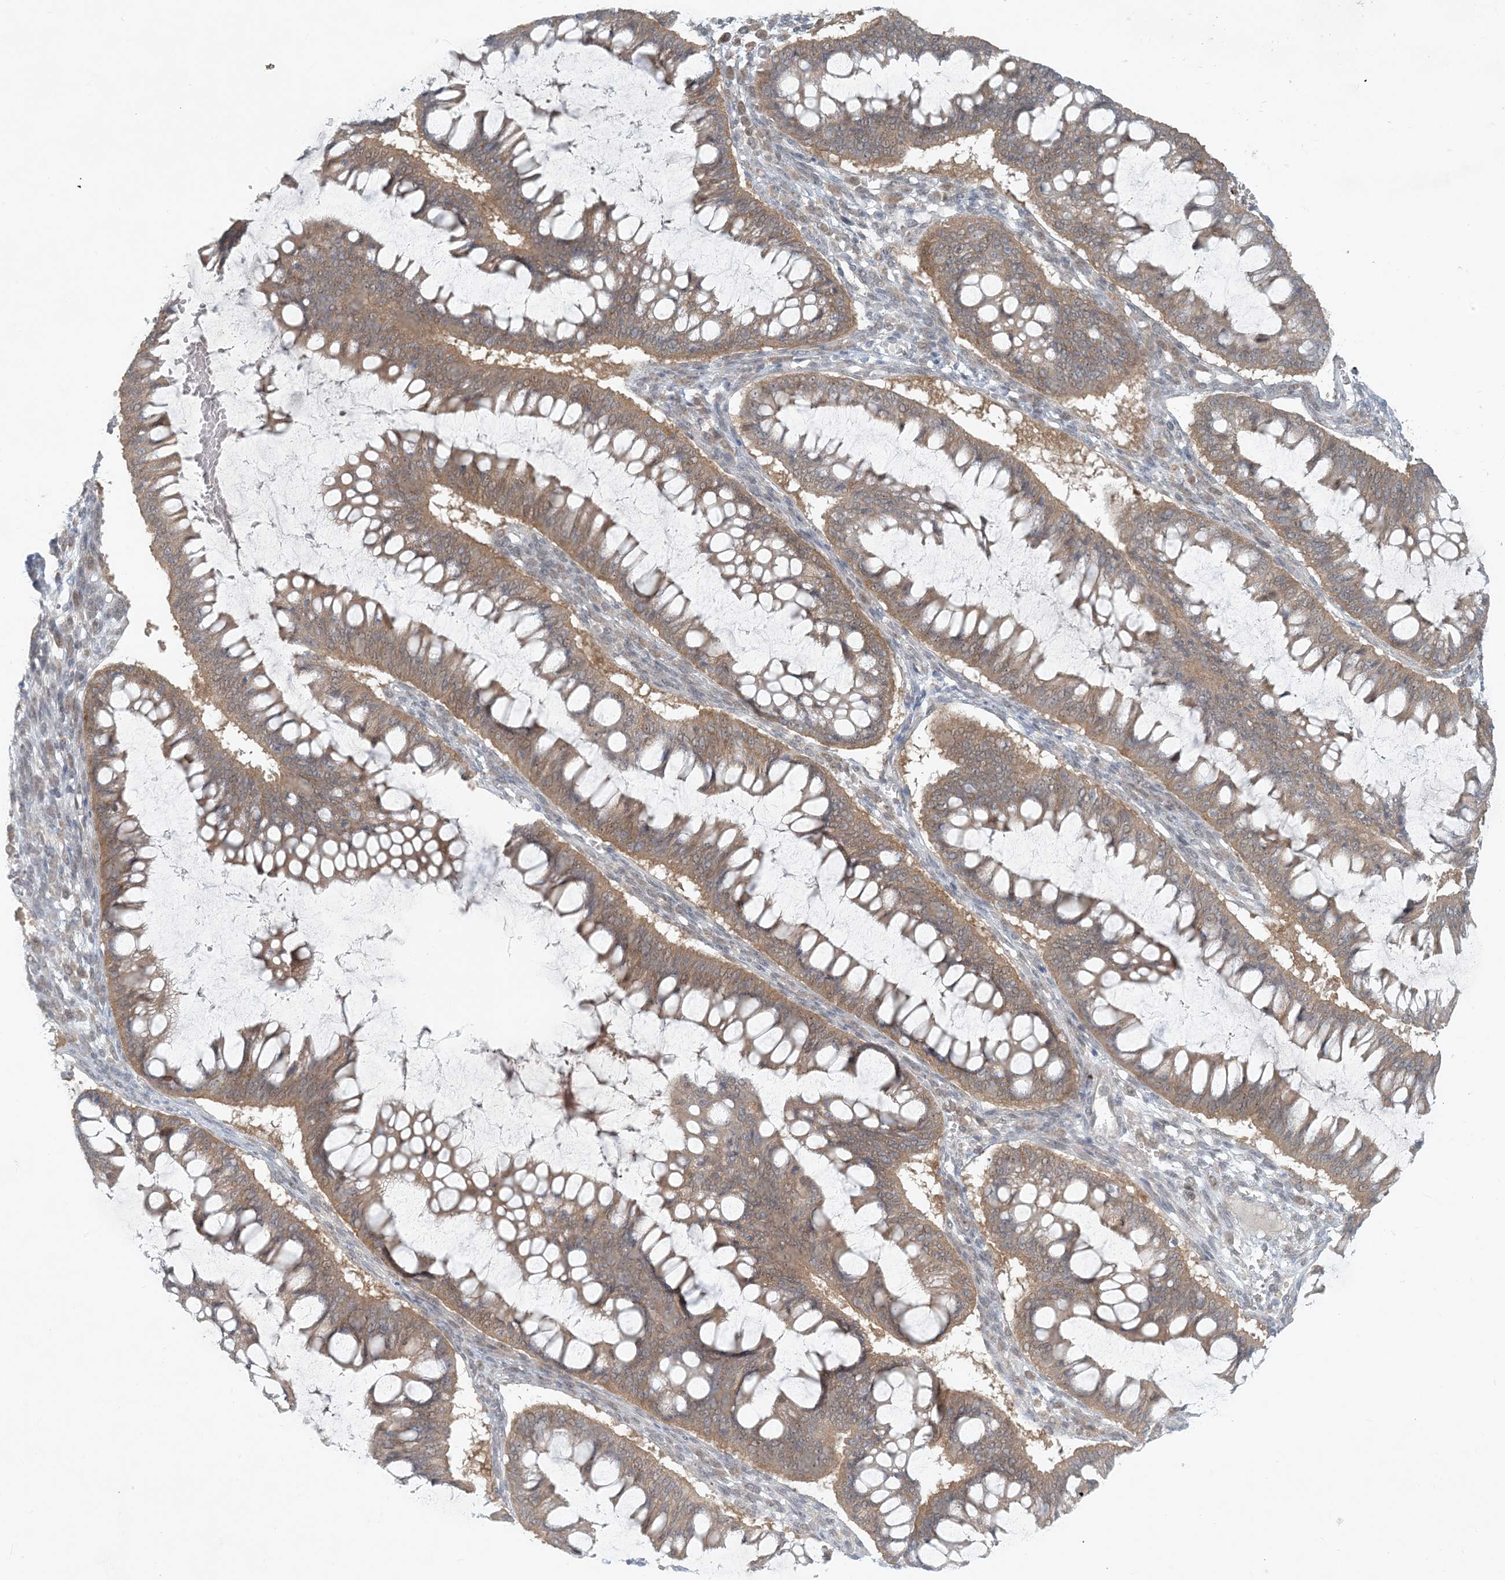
{"staining": {"intensity": "moderate", "quantity": ">75%", "location": "cytoplasmic/membranous"}, "tissue": "ovarian cancer", "cell_type": "Tumor cells", "image_type": "cancer", "snomed": [{"axis": "morphology", "description": "Cystadenocarcinoma, mucinous, NOS"}, {"axis": "topography", "description": "Ovary"}], "caption": "High-power microscopy captured an immunohistochemistry (IHC) image of ovarian mucinous cystadenocarcinoma, revealing moderate cytoplasmic/membranous expression in about >75% of tumor cells.", "gene": "OBI1", "patient": {"sex": "female", "age": 73}}